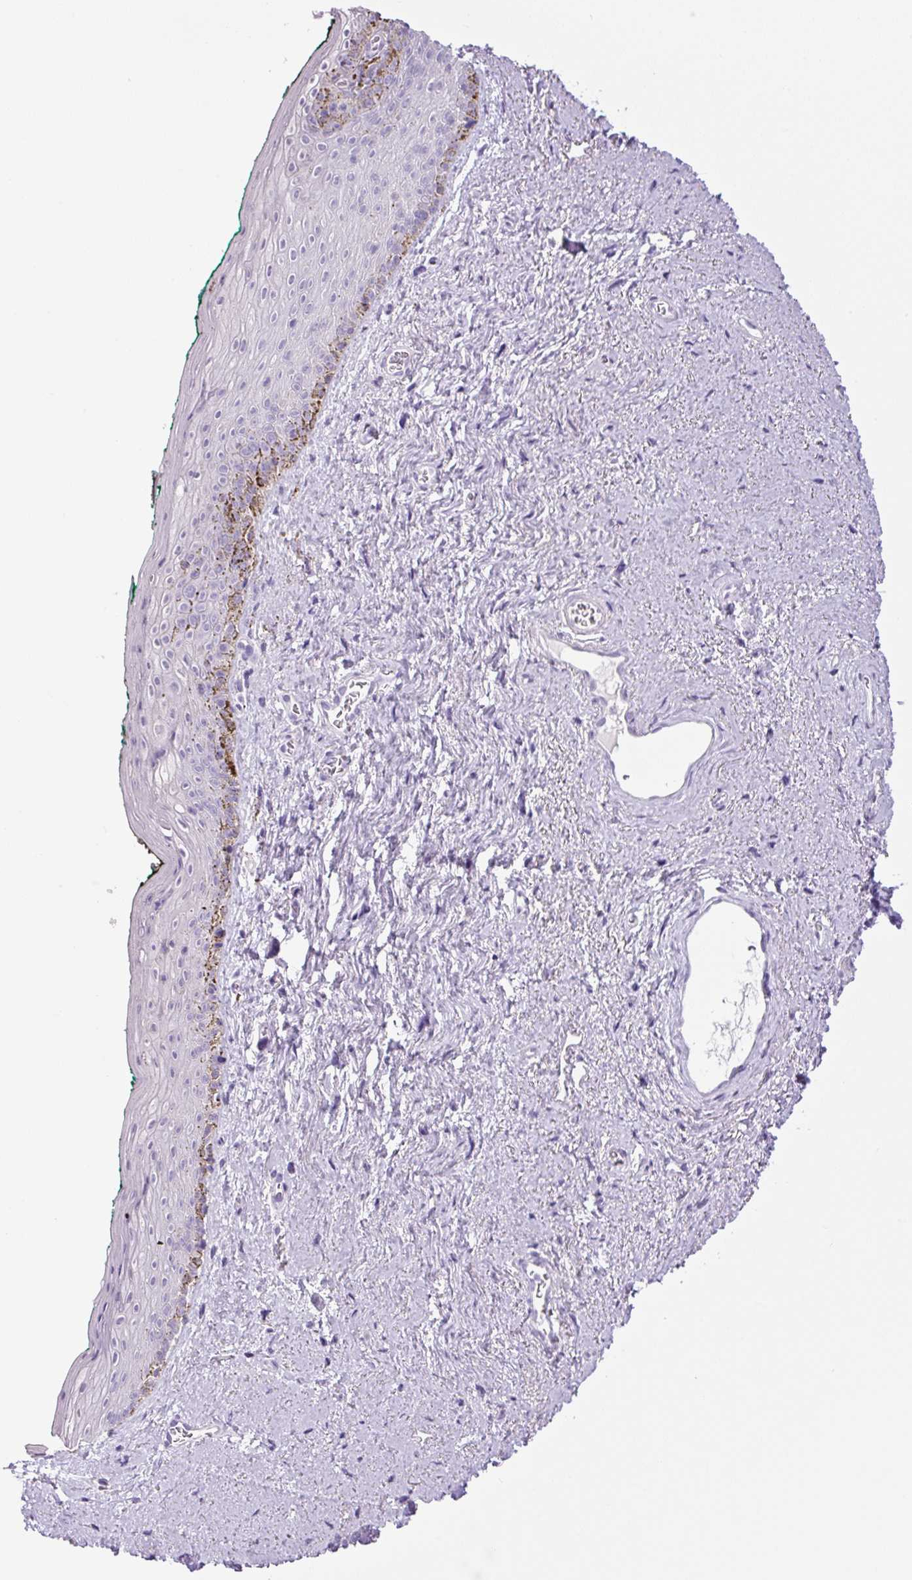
{"staining": {"intensity": "weak", "quantity": "<25%", "location": "cytoplasmic/membranous"}, "tissue": "vagina", "cell_type": "Squamous epithelial cells", "image_type": "normal", "snomed": [{"axis": "morphology", "description": "Normal tissue, NOS"}, {"axis": "topography", "description": "Vulva"}, {"axis": "topography", "description": "Vagina"}, {"axis": "topography", "description": "Peripheral nerve tissue"}], "caption": "Immunohistochemical staining of normal human vagina exhibits no significant positivity in squamous epithelial cells. The staining is performed using DAB brown chromogen with nuclei counter-stained in using hematoxylin.", "gene": "CHGA", "patient": {"sex": "female", "age": 66}}